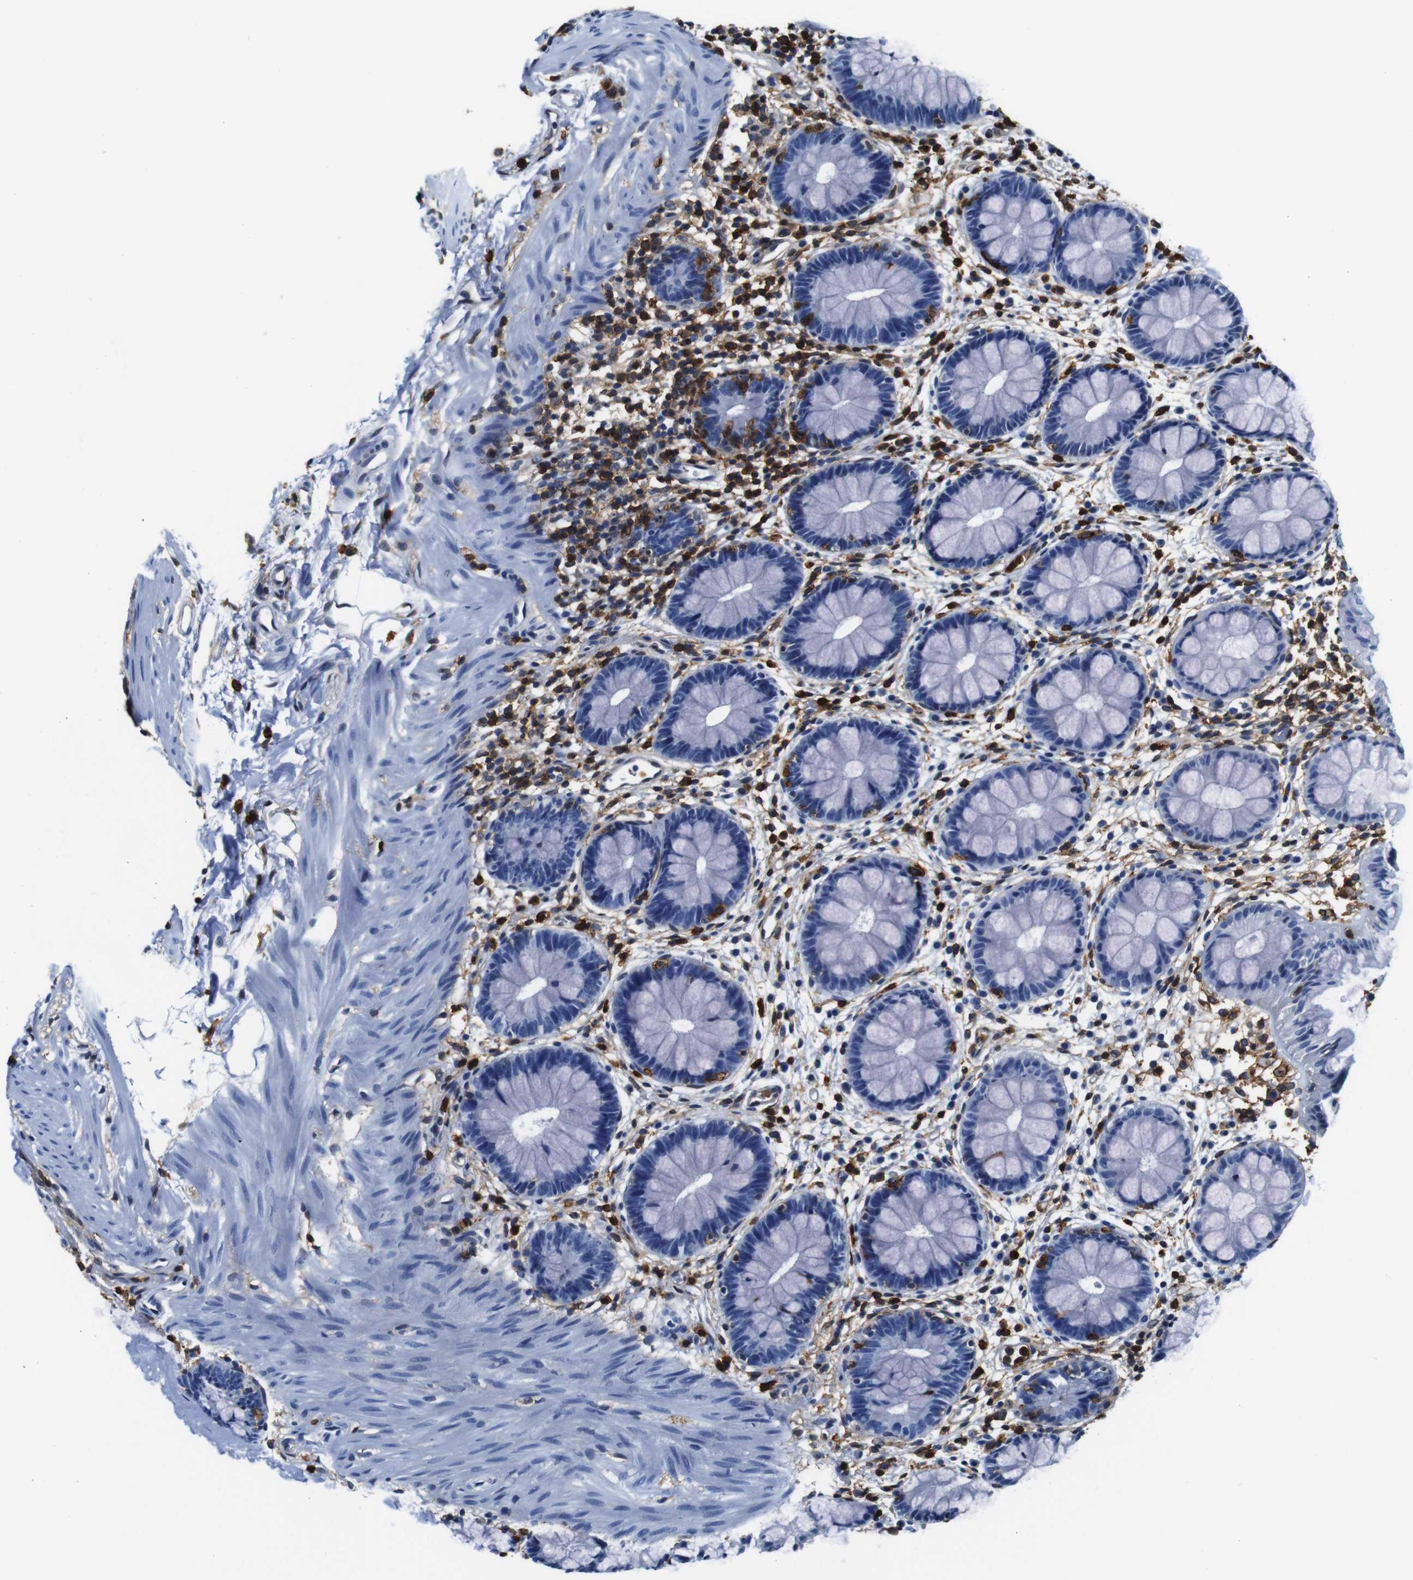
{"staining": {"intensity": "negative", "quantity": "none", "location": "none"}, "tissue": "rectum", "cell_type": "Glandular cells", "image_type": "normal", "snomed": [{"axis": "morphology", "description": "Normal tissue, NOS"}, {"axis": "topography", "description": "Rectum"}], "caption": "DAB (3,3'-diaminobenzidine) immunohistochemical staining of normal human rectum demonstrates no significant expression in glandular cells.", "gene": "ANXA1", "patient": {"sex": "female", "age": 24}}